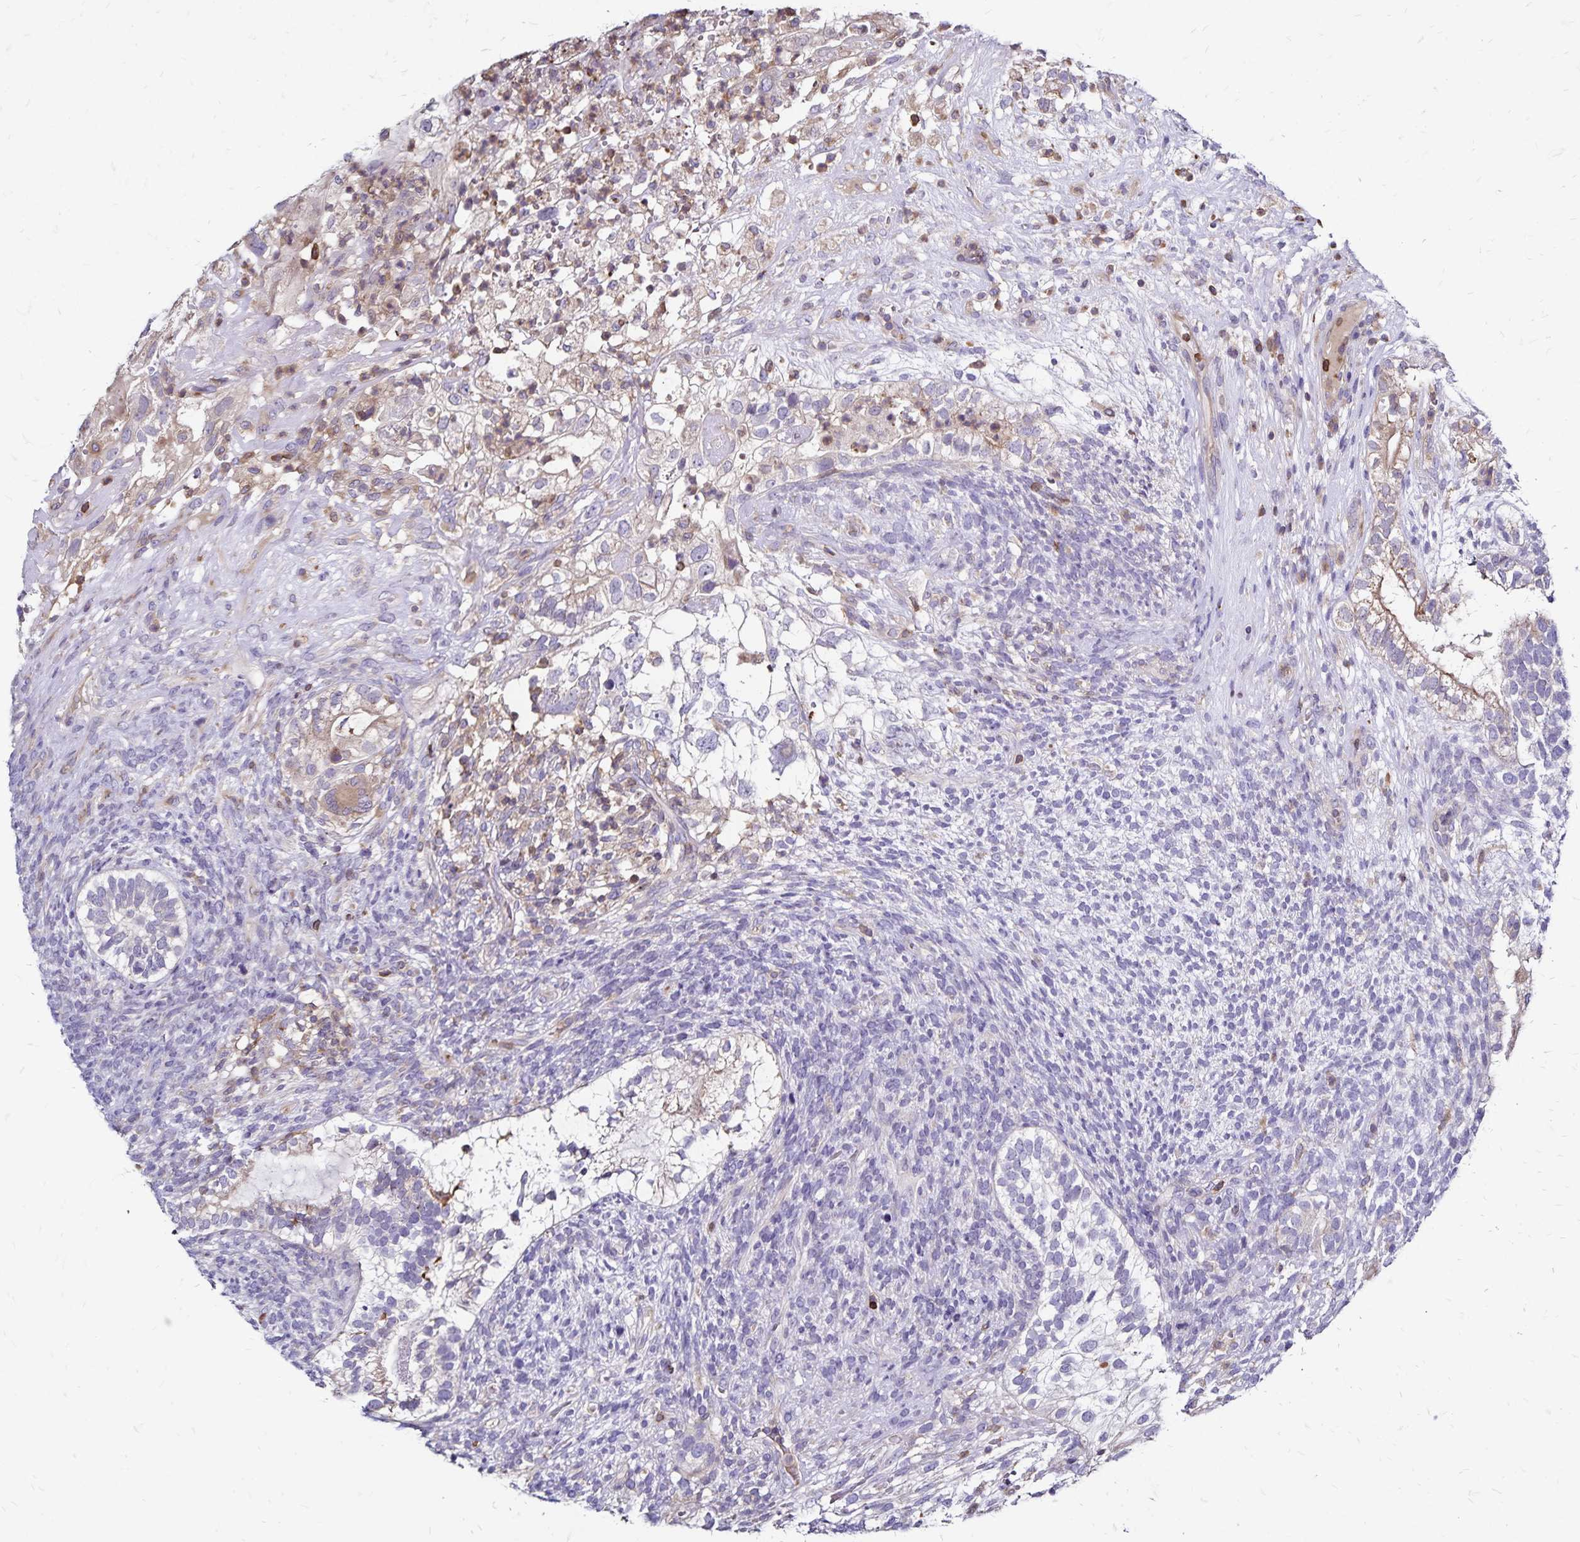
{"staining": {"intensity": "moderate", "quantity": "<25%", "location": "cytoplasmic/membranous"}, "tissue": "testis cancer", "cell_type": "Tumor cells", "image_type": "cancer", "snomed": [{"axis": "morphology", "description": "Seminoma, NOS"}, {"axis": "morphology", "description": "Carcinoma, Embryonal, NOS"}, {"axis": "topography", "description": "Testis"}], "caption": "Tumor cells demonstrate low levels of moderate cytoplasmic/membranous positivity in approximately <25% of cells in testis cancer (embryonal carcinoma).", "gene": "NAGPA", "patient": {"sex": "male", "age": 41}}